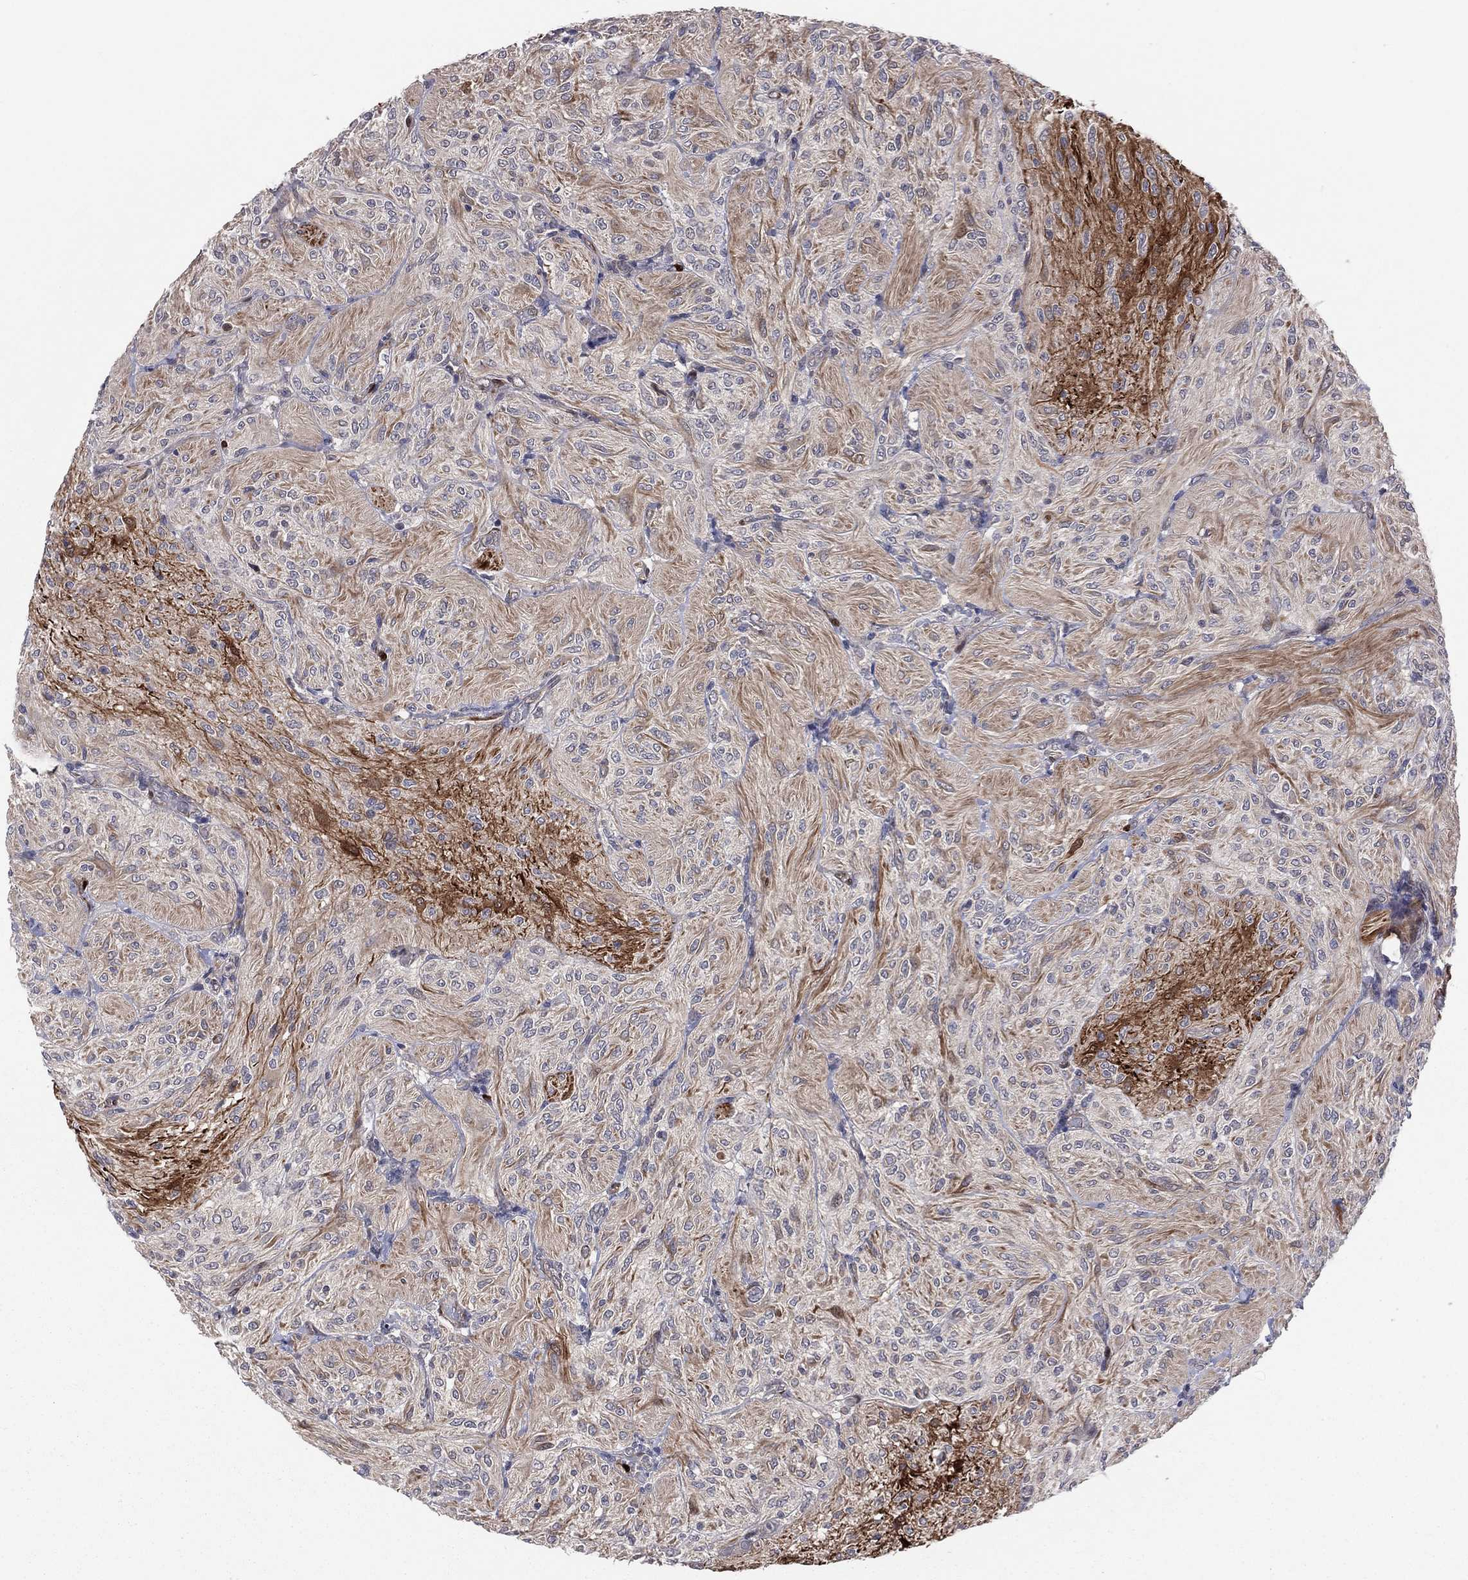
{"staining": {"intensity": "moderate", "quantity": "<25%", "location": "cytoplasmic/membranous"}, "tissue": "glioma", "cell_type": "Tumor cells", "image_type": "cancer", "snomed": [{"axis": "morphology", "description": "Glioma, malignant, Low grade"}, {"axis": "topography", "description": "Brain"}], "caption": "Protein expression analysis of glioma exhibits moderate cytoplasmic/membranous staining in about <25% of tumor cells.", "gene": "SNCG", "patient": {"sex": "male", "age": 3}}